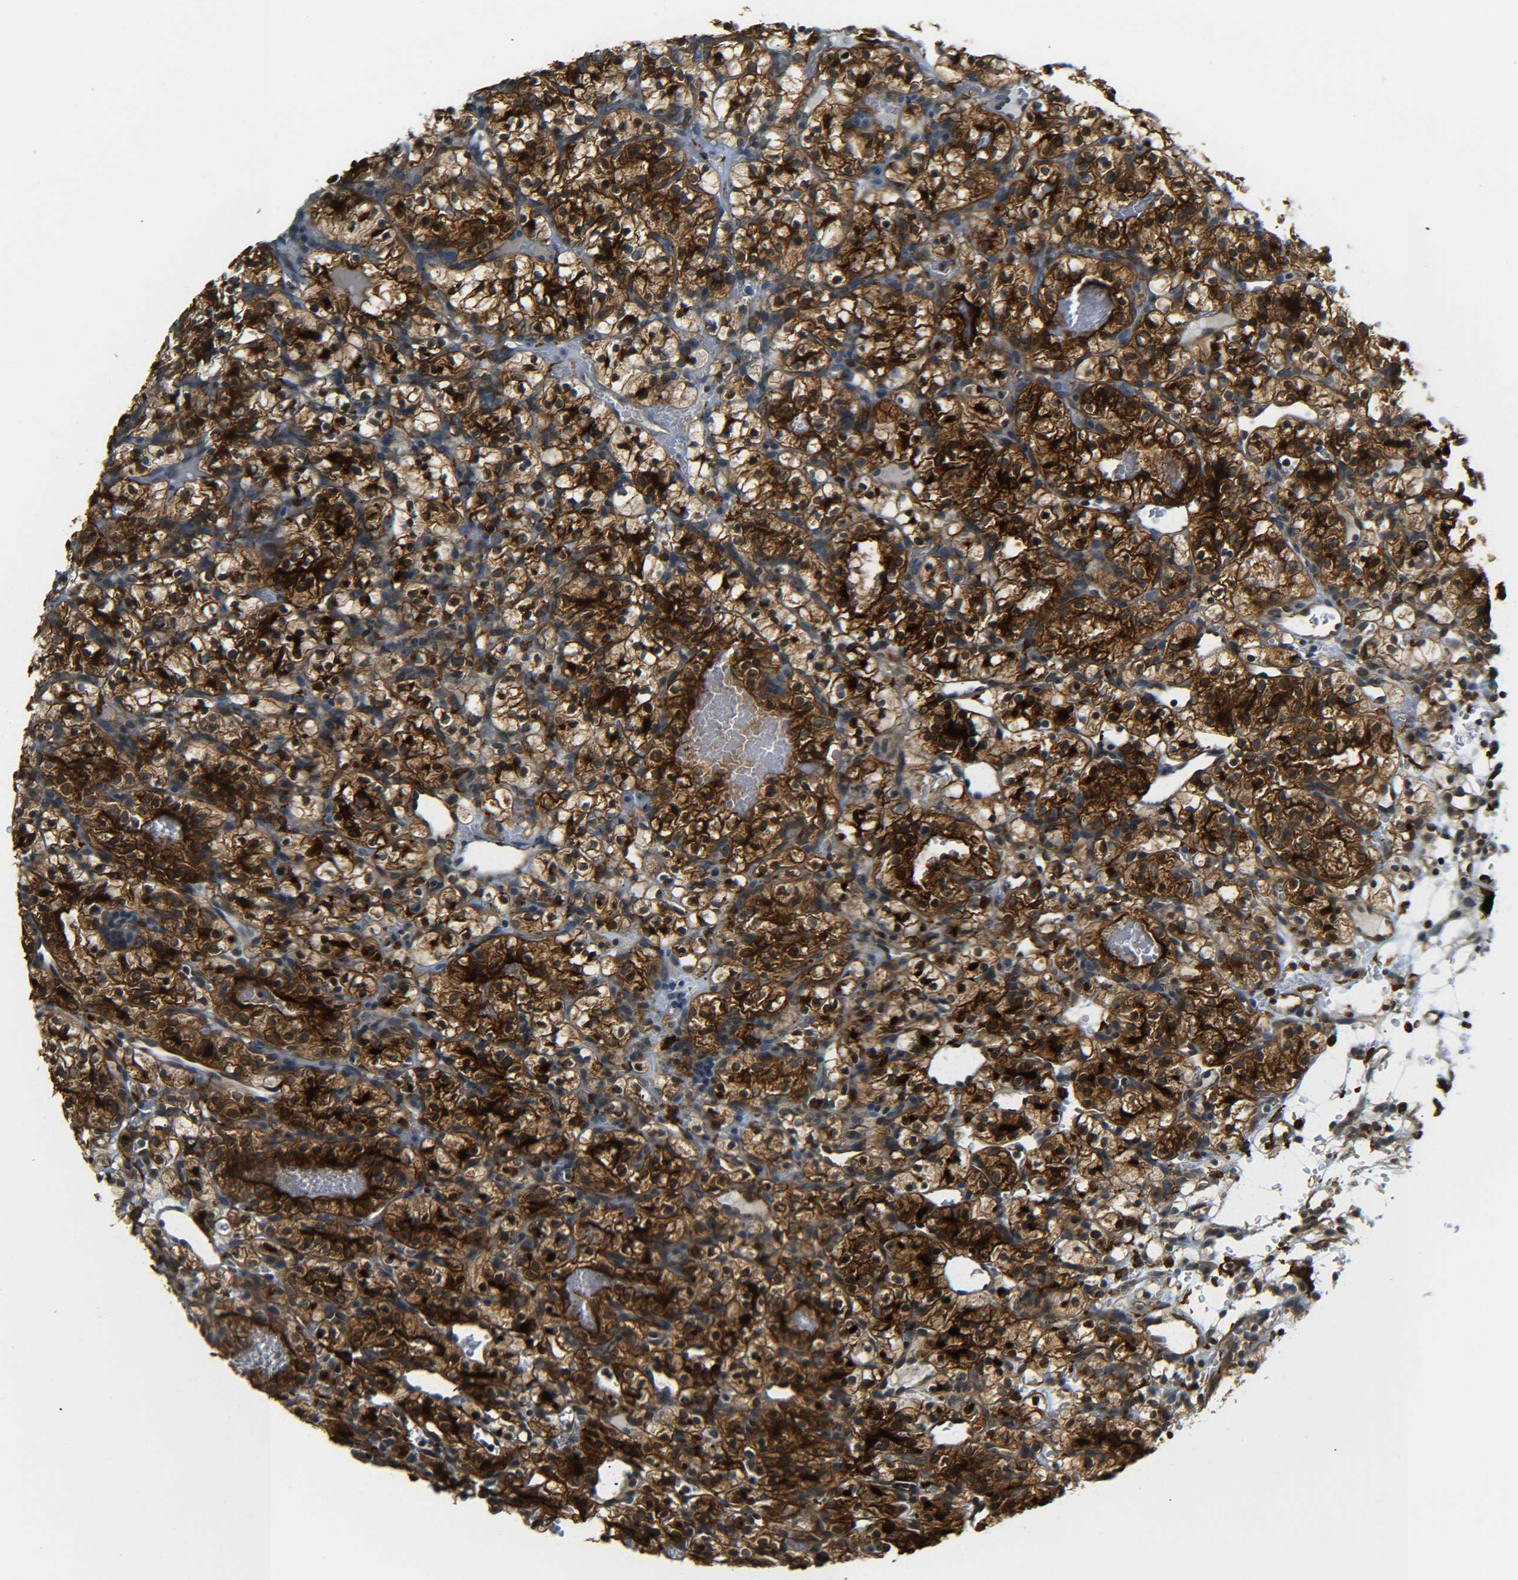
{"staining": {"intensity": "strong", "quantity": ">75%", "location": "cytoplasmic/membranous"}, "tissue": "renal cancer", "cell_type": "Tumor cells", "image_type": "cancer", "snomed": [{"axis": "morphology", "description": "Adenocarcinoma, NOS"}, {"axis": "topography", "description": "Kidney"}], "caption": "Immunohistochemistry (IHC) histopathology image of neoplastic tissue: human adenocarcinoma (renal) stained using immunohistochemistry (IHC) reveals high levels of strong protein expression localized specifically in the cytoplasmic/membranous of tumor cells, appearing as a cytoplasmic/membranous brown color.", "gene": "DAB2", "patient": {"sex": "female", "age": 57}}